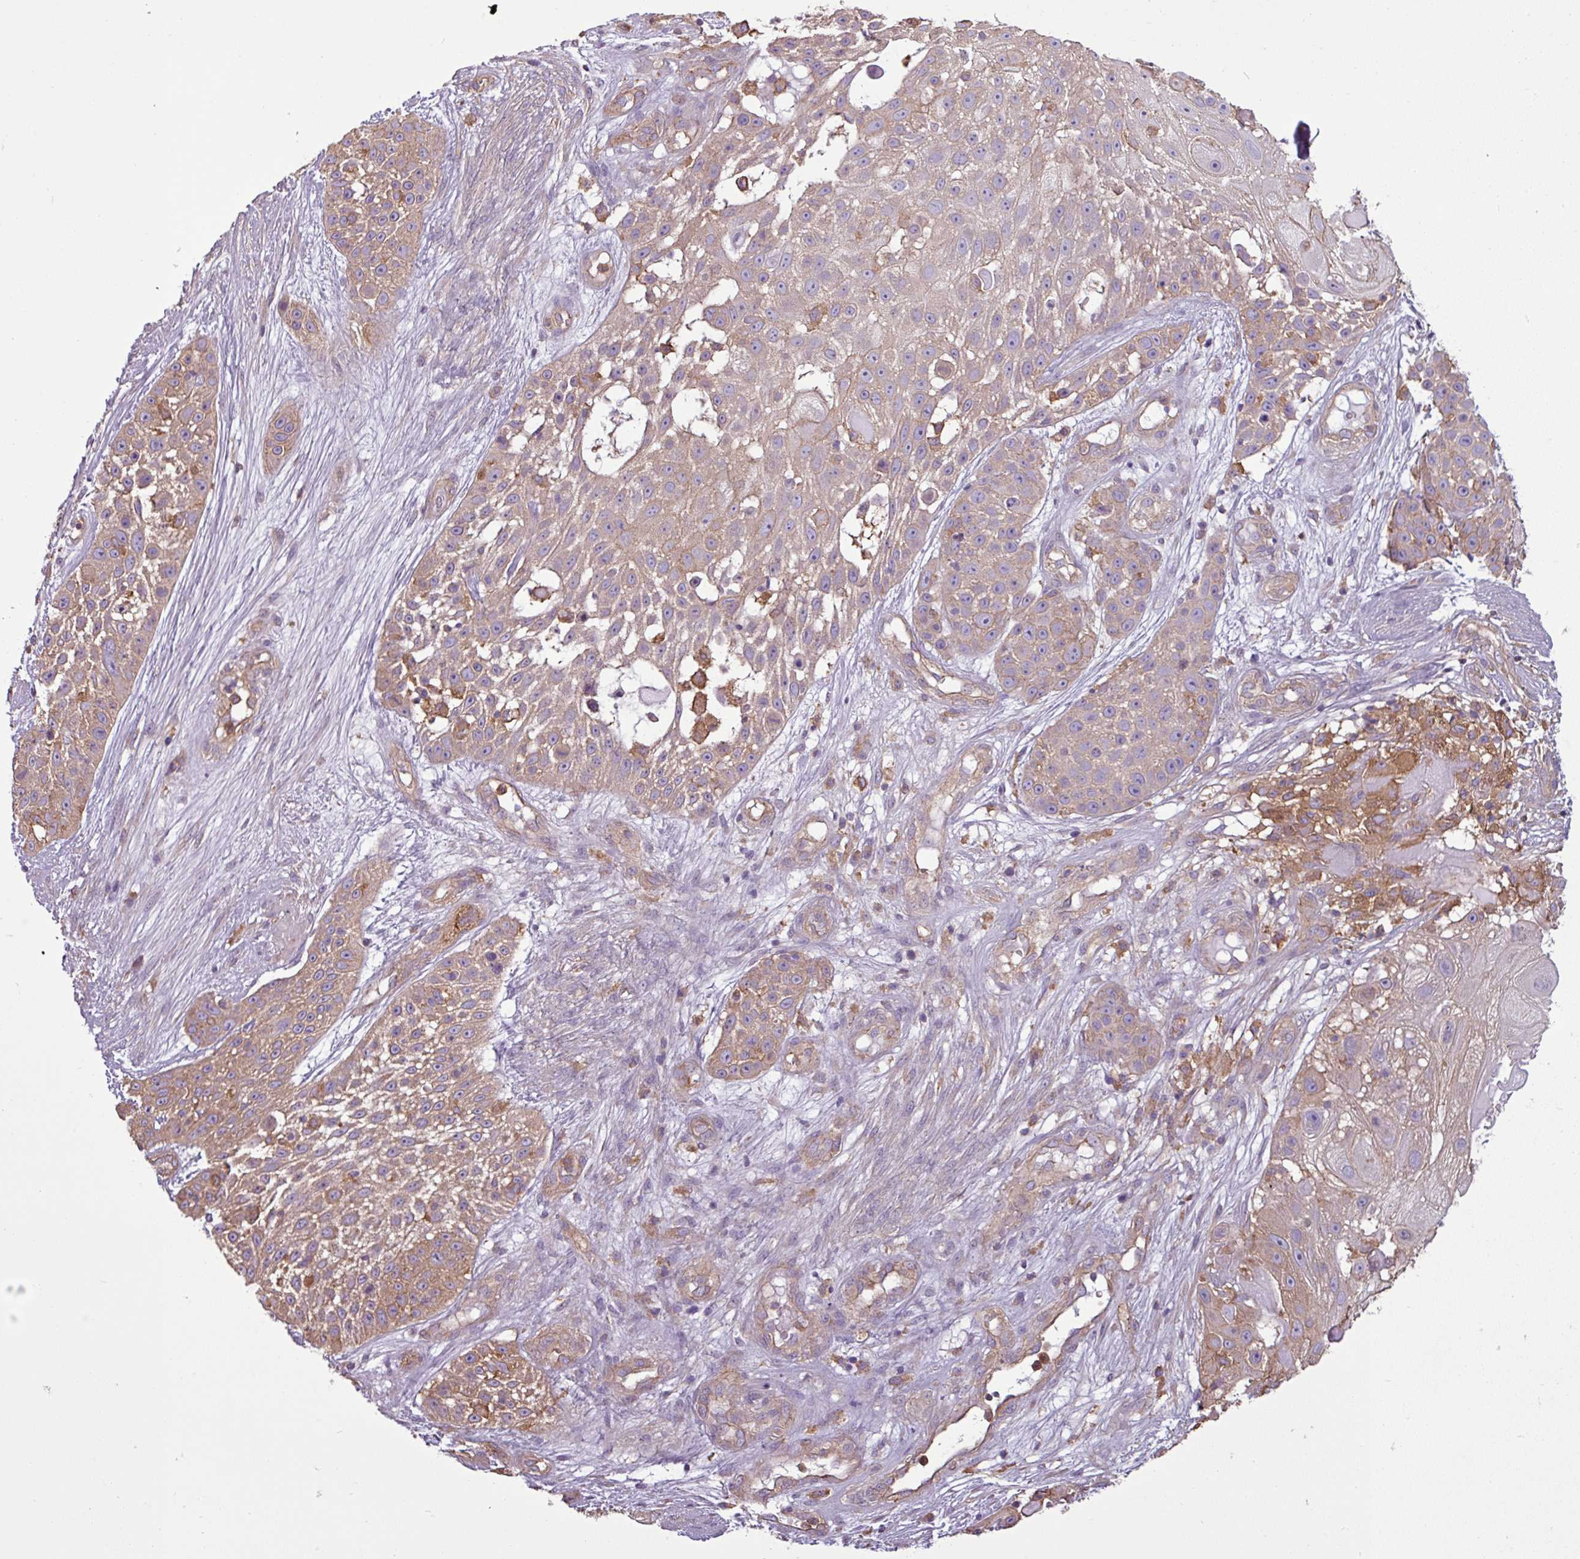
{"staining": {"intensity": "moderate", "quantity": "25%-75%", "location": "cytoplasmic/membranous"}, "tissue": "skin cancer", "cell_type": "Tumor cells", "image_type": "cancer", "snomed": [{"axis": "morphology", "description": "Squamous cell carcinoma, NOS"}, {"axis": "topography", "description": "Skin"}], "caption": "Immunohistochemical staining of skin cancer (squamous cell carcinoma) exhibits medium levels of moderate cytoplasmic/membranous protein expression in about 25%-75% of tumor cells.", "gene": "PACSIN2", "patient": {"sex": "female", "age": 86}}